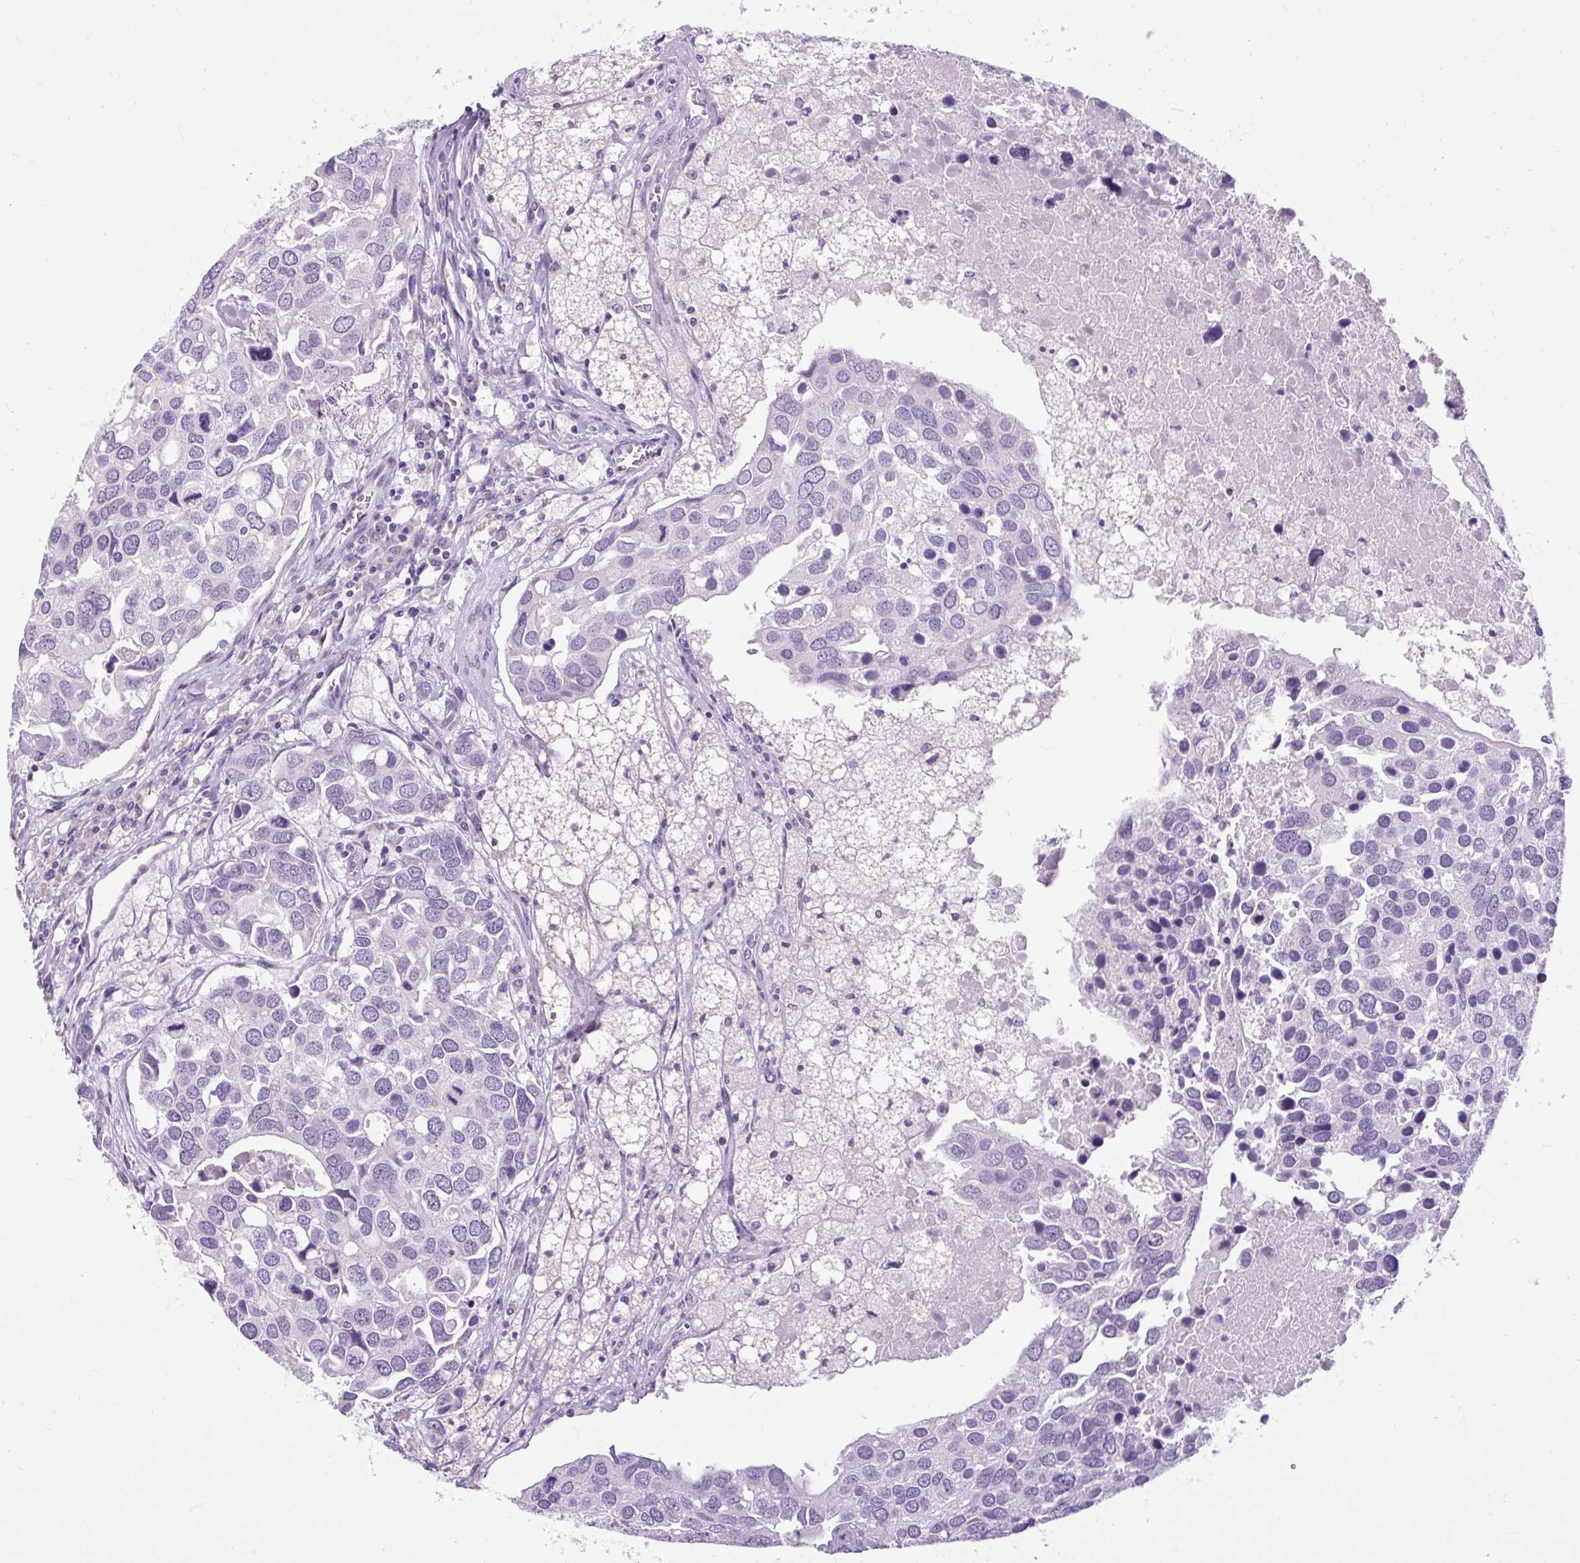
{"staining": {"intensity": "negative", "quantity": "none", "location": "none"}, "tissue": "breast cancer", "cell_type": "Tumor cells", "image_type": "cancer", "snomed": [{"axis": "morphology", "description": "Duct carcinoma"}, {"axis": "topography", "description": "Breast"}], "caption": "High power microscopy photomicrograph of an immunohistochemistry (IHC) micrograph of breast cancer, revealing no significant positivity in tumor cells. Nuclei are stained in blue.", "gene": "FABP7", "patient": {"sex": "female", "age": 83}}